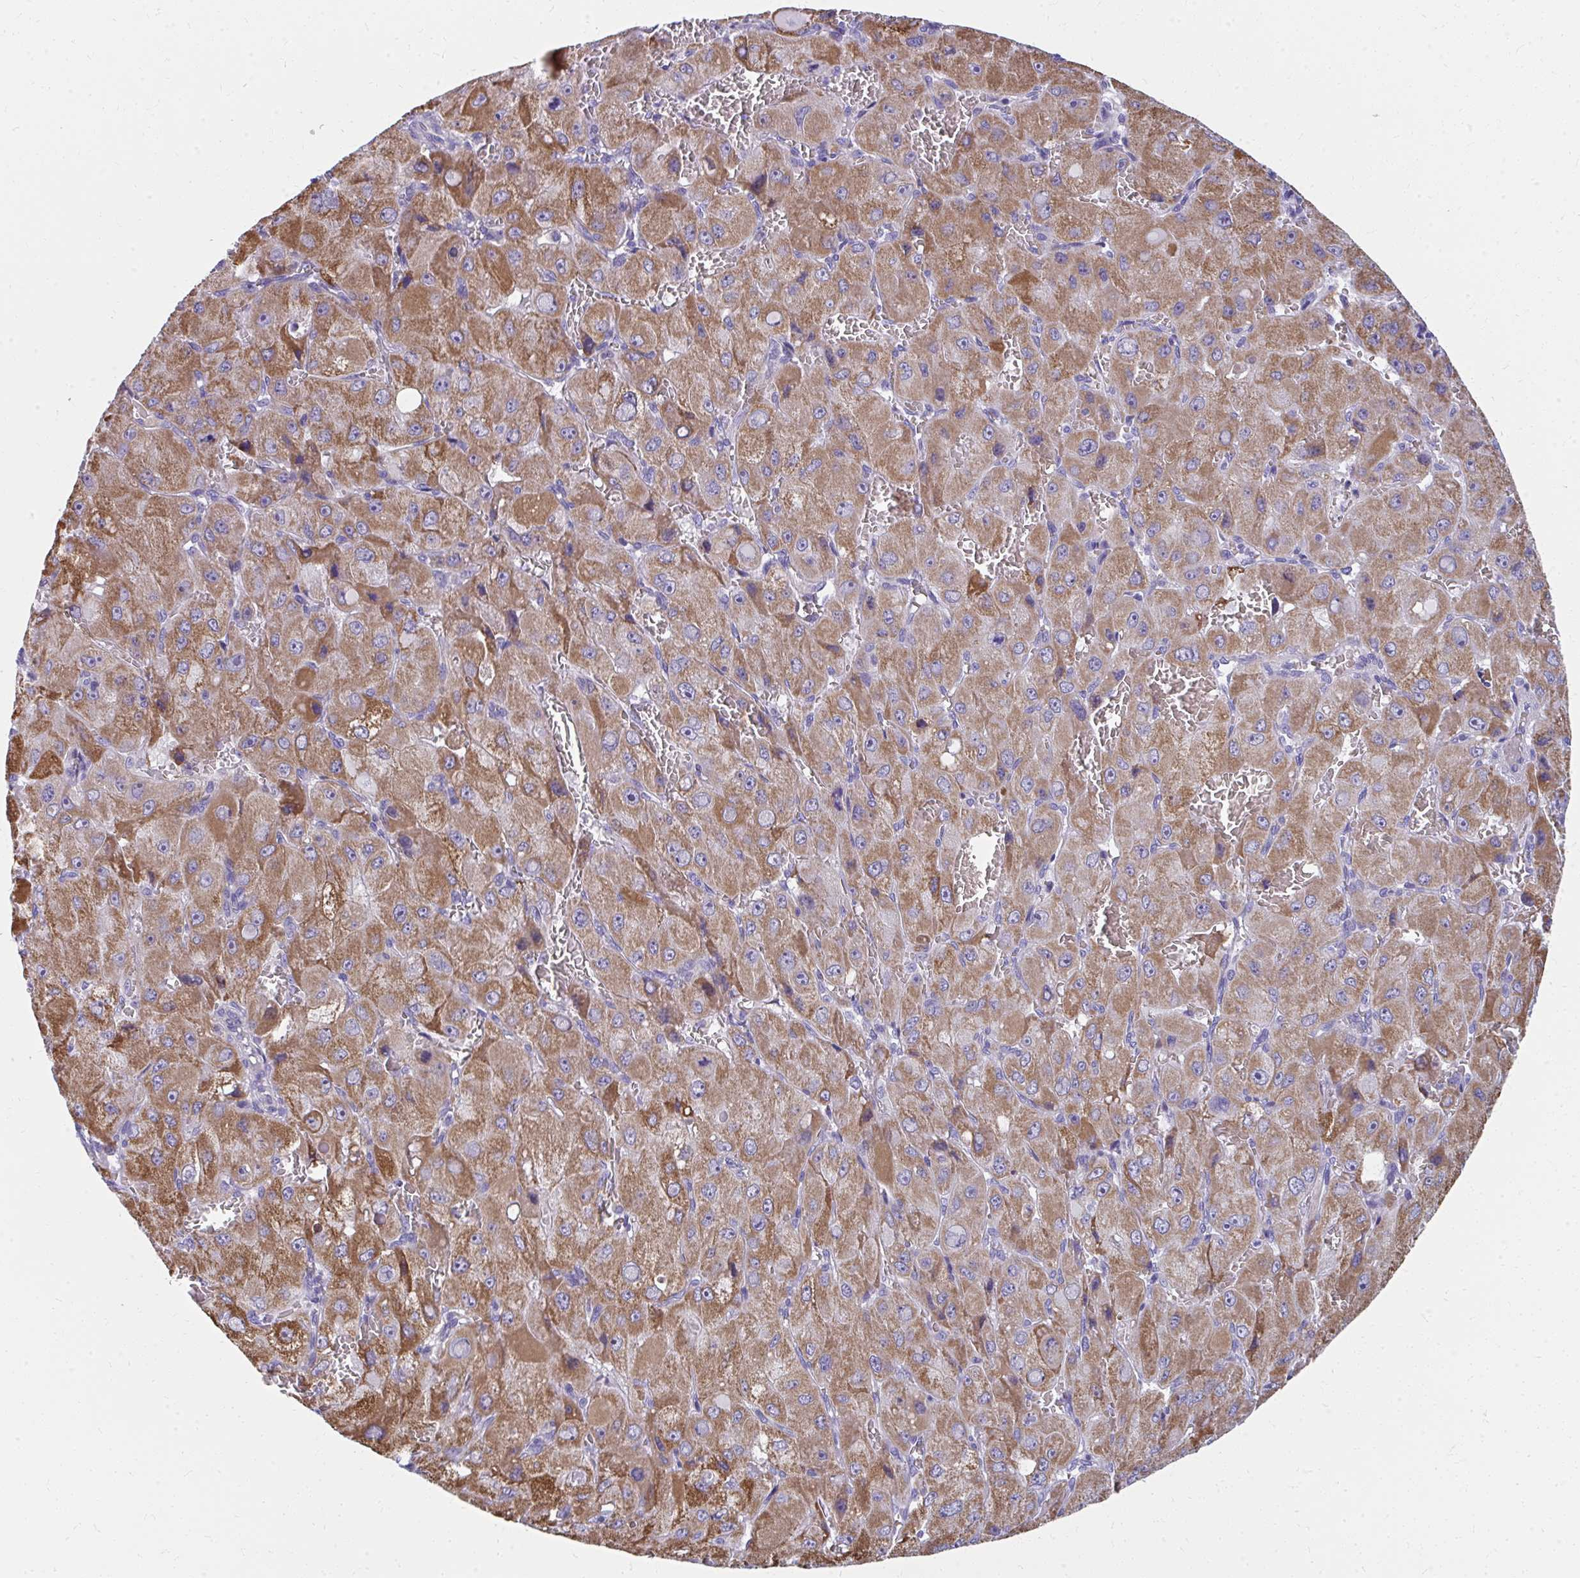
{"staining": {"intensity": "moderate", "quantity": ">75%", "location": "cytoplasmic/membranous"}, "tissue": "liver cancer", "cell_type": "Tumor cells", "image_type": "cancer", "snomed": [{"axis": "morphology", "description": "Carcinoma, Hepatocellular, NOS"}, {"axis": "topography", "description": "Liver"}], "caption": "Liver cancer (hepatocellular carcinoma) was stained to show a protein in brown. There is medium levels of moderate cytoplasmic/membranous staining in about >75% of tumor cells. (DAB (3,3'-diaminobenzidine) IHC, brown staining for protein, blue staining for nuclei).", "gene": "IL37", "patient": {"sex": "male", "age": 27}}